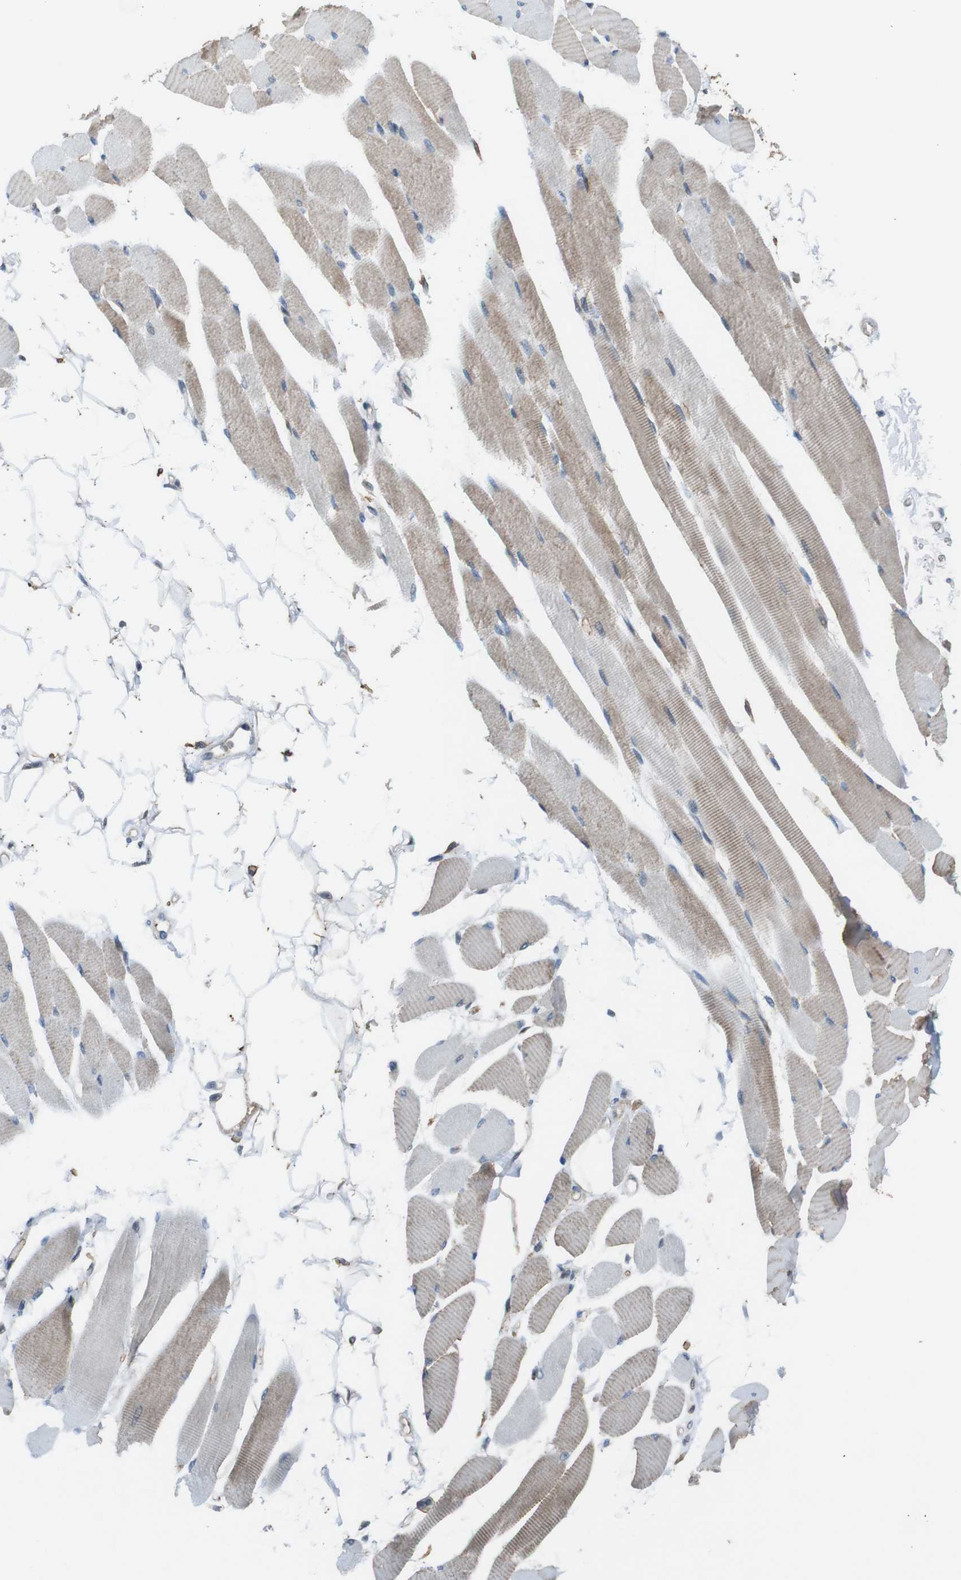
{"staining": {"intensity": "moderate", "quantity": ">75%", "location": "cytoplasmic/membranous"}, "tissue": "skeletal muscle", "cell_type": "Myocytes", "image_type": "normal", "snomed": [{"axis": "morphology", "description": "Normal tissue, NOS"}, {"axis": "topography", "description": "Skeletal muscle"}, {"axis": "topography", "description": "Oral tissue"}, {"axis": "topography", "description": "Peripheral nerve tissue"}], "caption": "This is an image of immunohistochemistry (IHC) staining of unremarkable skeletal muscle, which shows moderate staining in the cytoplasmic/membranous of myocytes.", "gene": "ATP2B1", "patient": {"sex": "female", "age": 84}}